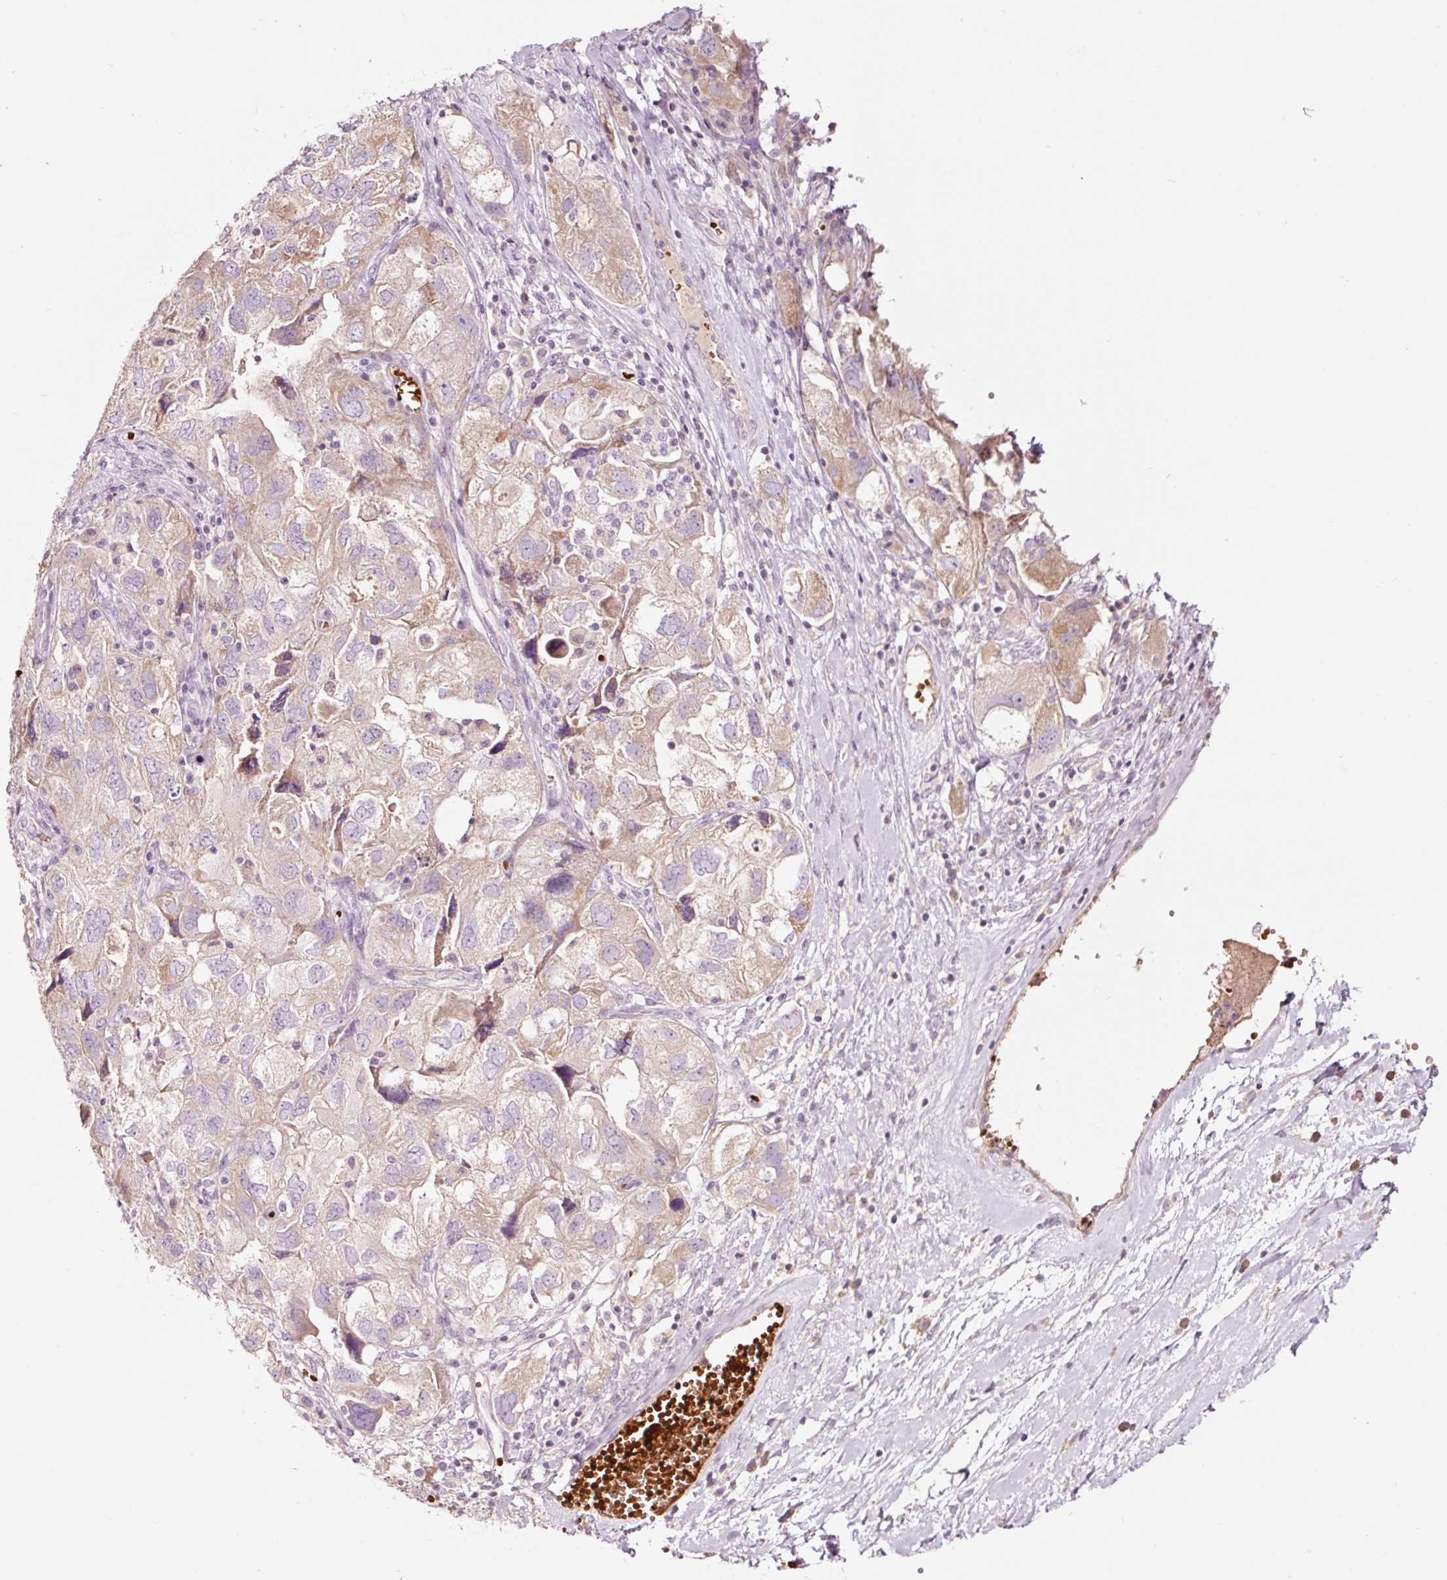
{"staining": {"intensity": "weak", "quantity": ">75%", "location": "cytoplasmic/membranous"}, "tissue": "ovarian cancer", "cell_type": "Tumor cells", "image_type": "cancer", "snomed": [{"axis": "morphology", "description": "Carcinoma, NOS"}, {"axis": "morphology", "description": "Cystadenocarcinoma, serous, NOS"}, {"axis": "topography", "description": "Ovary"}], "caption": "Carcinoma (ovarian) stained with IHC demonstrates weak cytoplasmic/membranous staining in about >75% of tumor cells.", "gene": "LDHAL6B", "patient": {"sex": "female", "age": 69}}